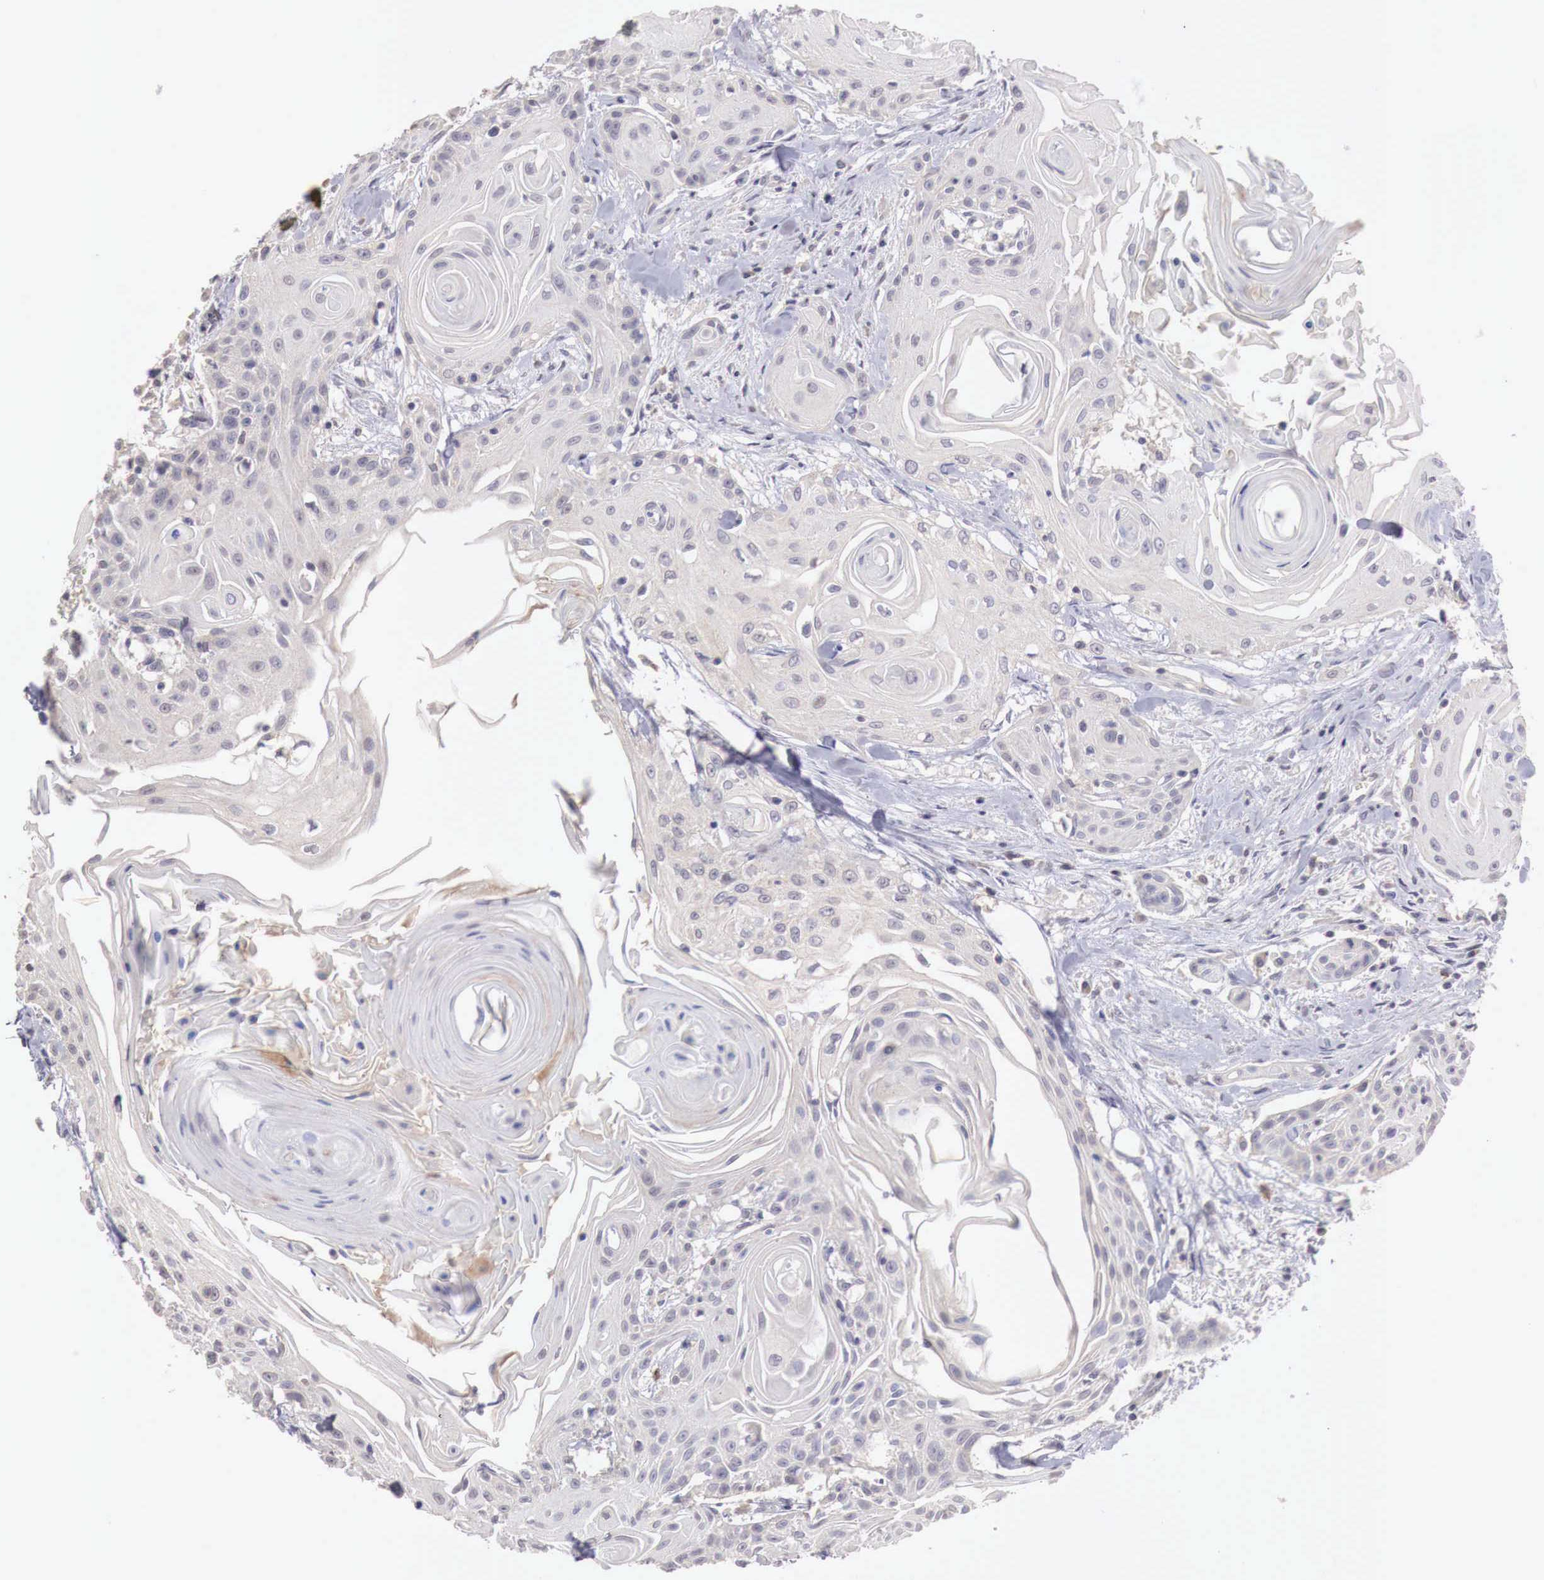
{"staining": {"intensity": "negative", "quantity": "none", "location": "none"}, "tissue": "head and neck cancer", "cell_type": "Tumor cells", "image_type": "cancer", "snomed": [{"axis": "morphology", "description": "Squamous cell carcinoma, NOS"}, {"axis": "morphology", "description": "Squamous cell carcinoma, metastatic, NOS"}, {"axis": "topography", "description": "Lymph node"}, {"axis": "topography", "description": "Salivary gland"}, {"axis": "topography", "description": "Head-Neck"}], "caption": "Immunohistochemistry of human head and neck metastatic squamous cell carcinoma exhibits no positivity in tumor cells.", "gene": "TBC1D9", "patient": {"sex": "female", "age": 74}}